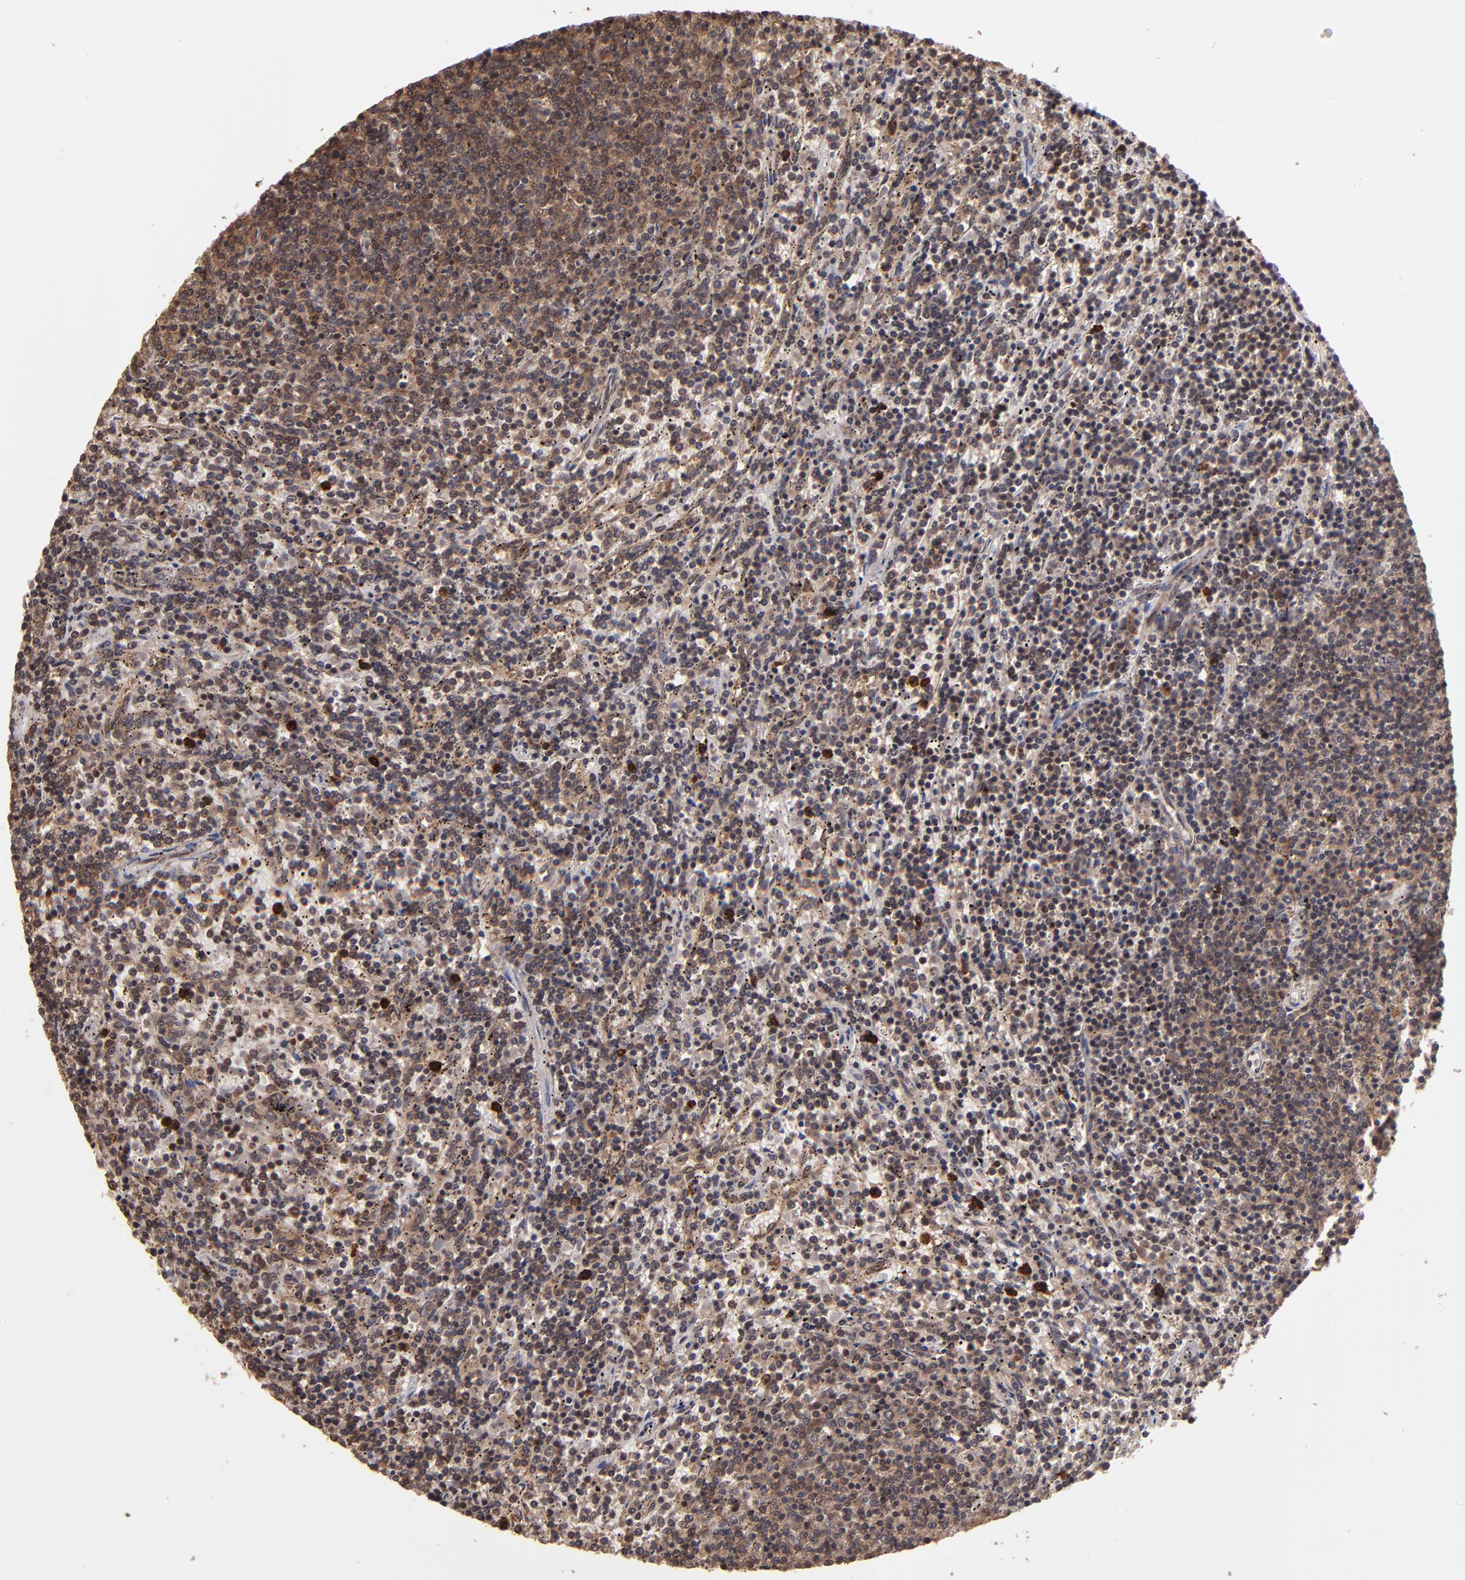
{"staining": {"intensity": "moderate", "quantity": ">75%", "location": "cytoplasmic/membranous"}, "tissue": "lymphoma", "cell_type": "Tumor cells", "image_type": "cancer", "snomed": [{"axis": "morphology", "description": "Malignant lymphoma, non-Hodgkin's type, Low grade"}, {"axis": "topography", "description": "Spleen"}], "caption": "This histopathology image displays immunohistochemistry staining of lymphoma, with medium moderate cytoplasmic/membranous positivity in about >75% of tumor cells.", "gene": "NFE2L2", "patient": {"sex": "female", "age": 50}}